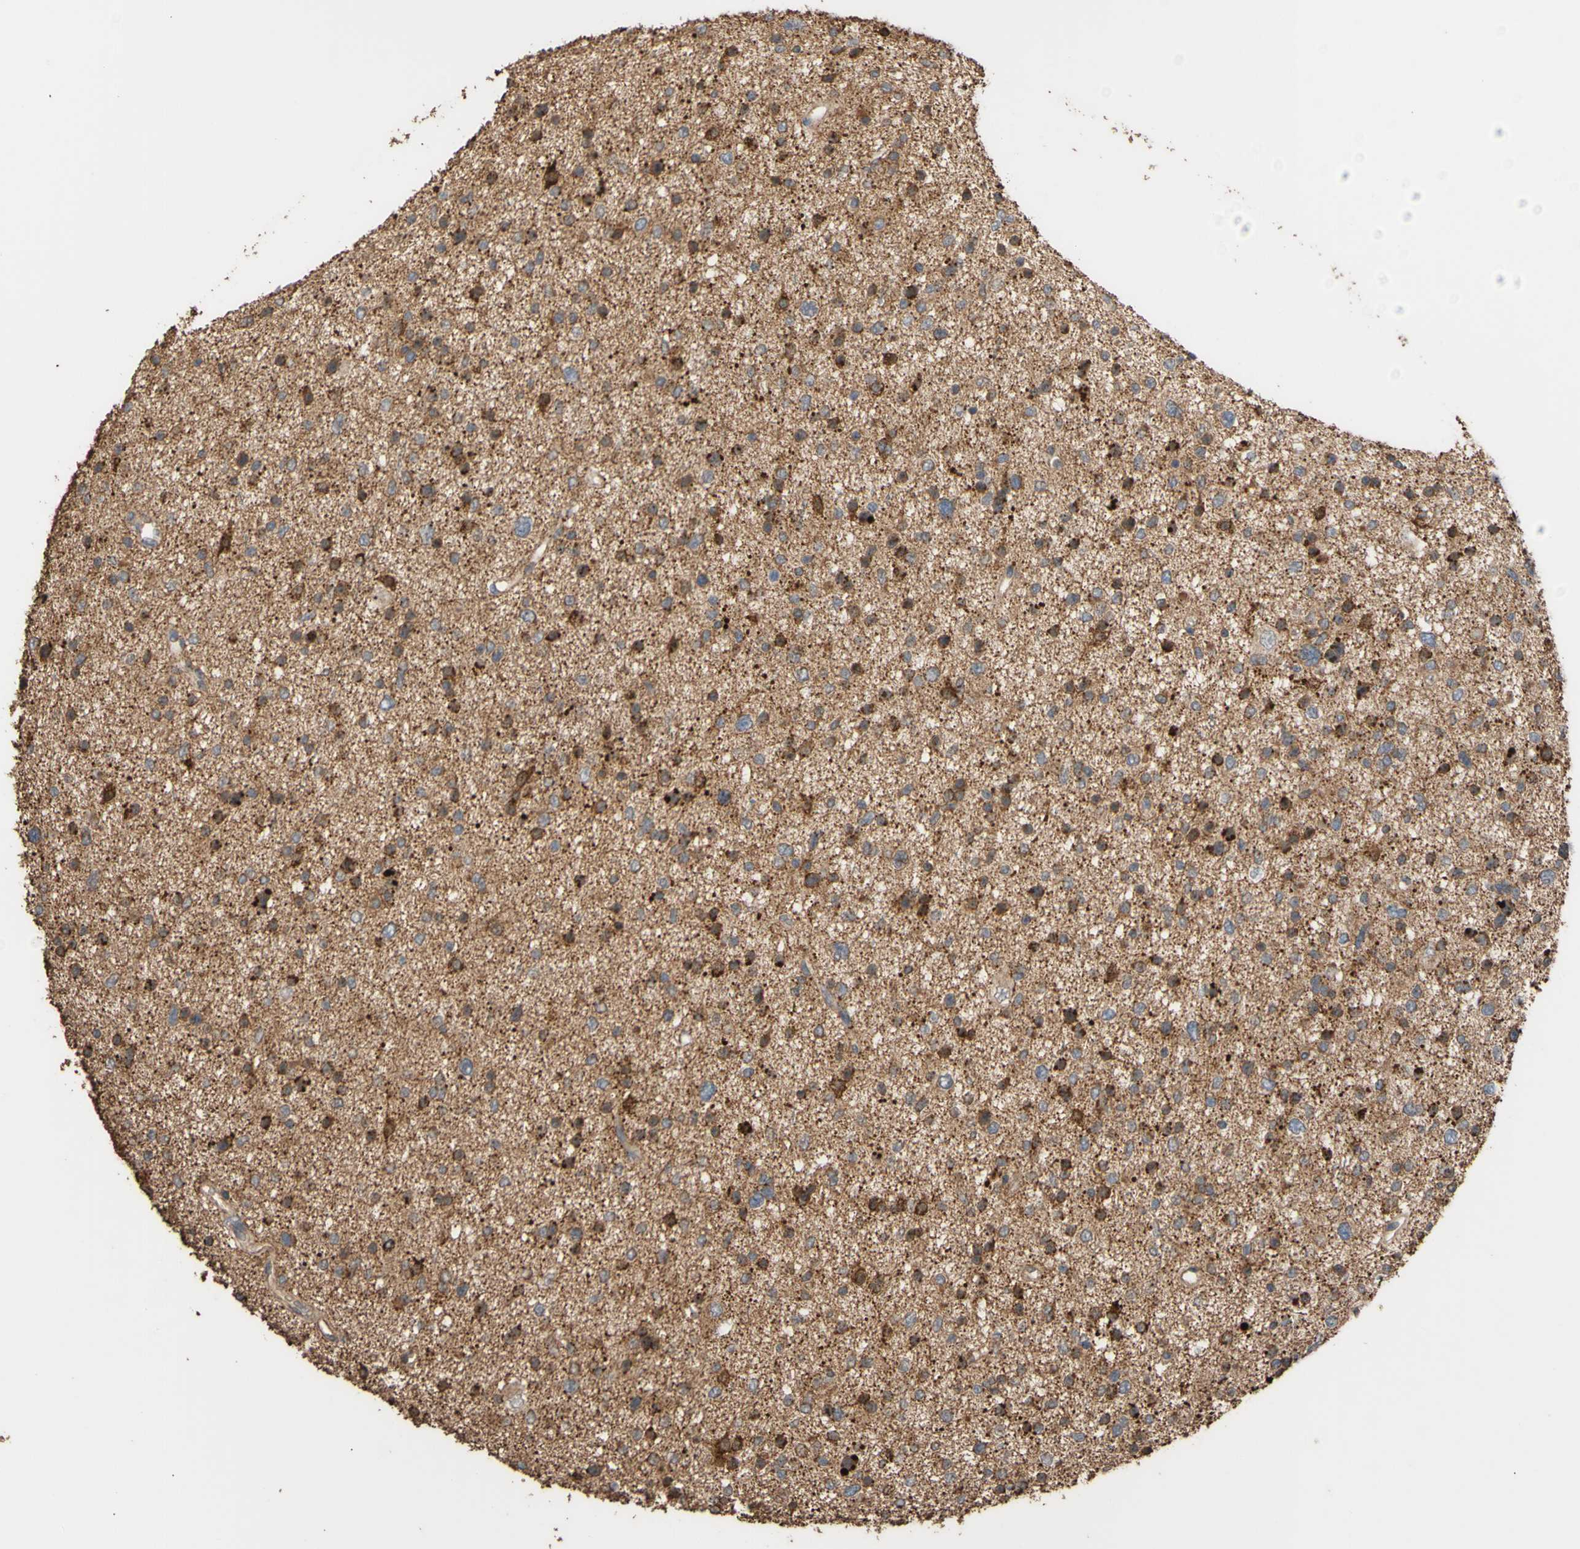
{"staining": {"intensity": "moderate", "quantity": ">75%", "location": "cytoplasmic/membranous"}, "tissue": "glioma", "cell_type": "Tumor cells", "image_type": "cancer", "snomed": [{"axis": "morphology", "description": "Glioma, malignant, Low grade"}, {"axis": "topography", "description": "Brain"}], "caption": "A histopathology image of low-grade glioma (malignant) stained for a protein exhibits moderate cytoplasmic/membranous brown staining in tumor cells.", "gene": "ALDH9A1", "patient": {"sex": "female", "age": 37}}